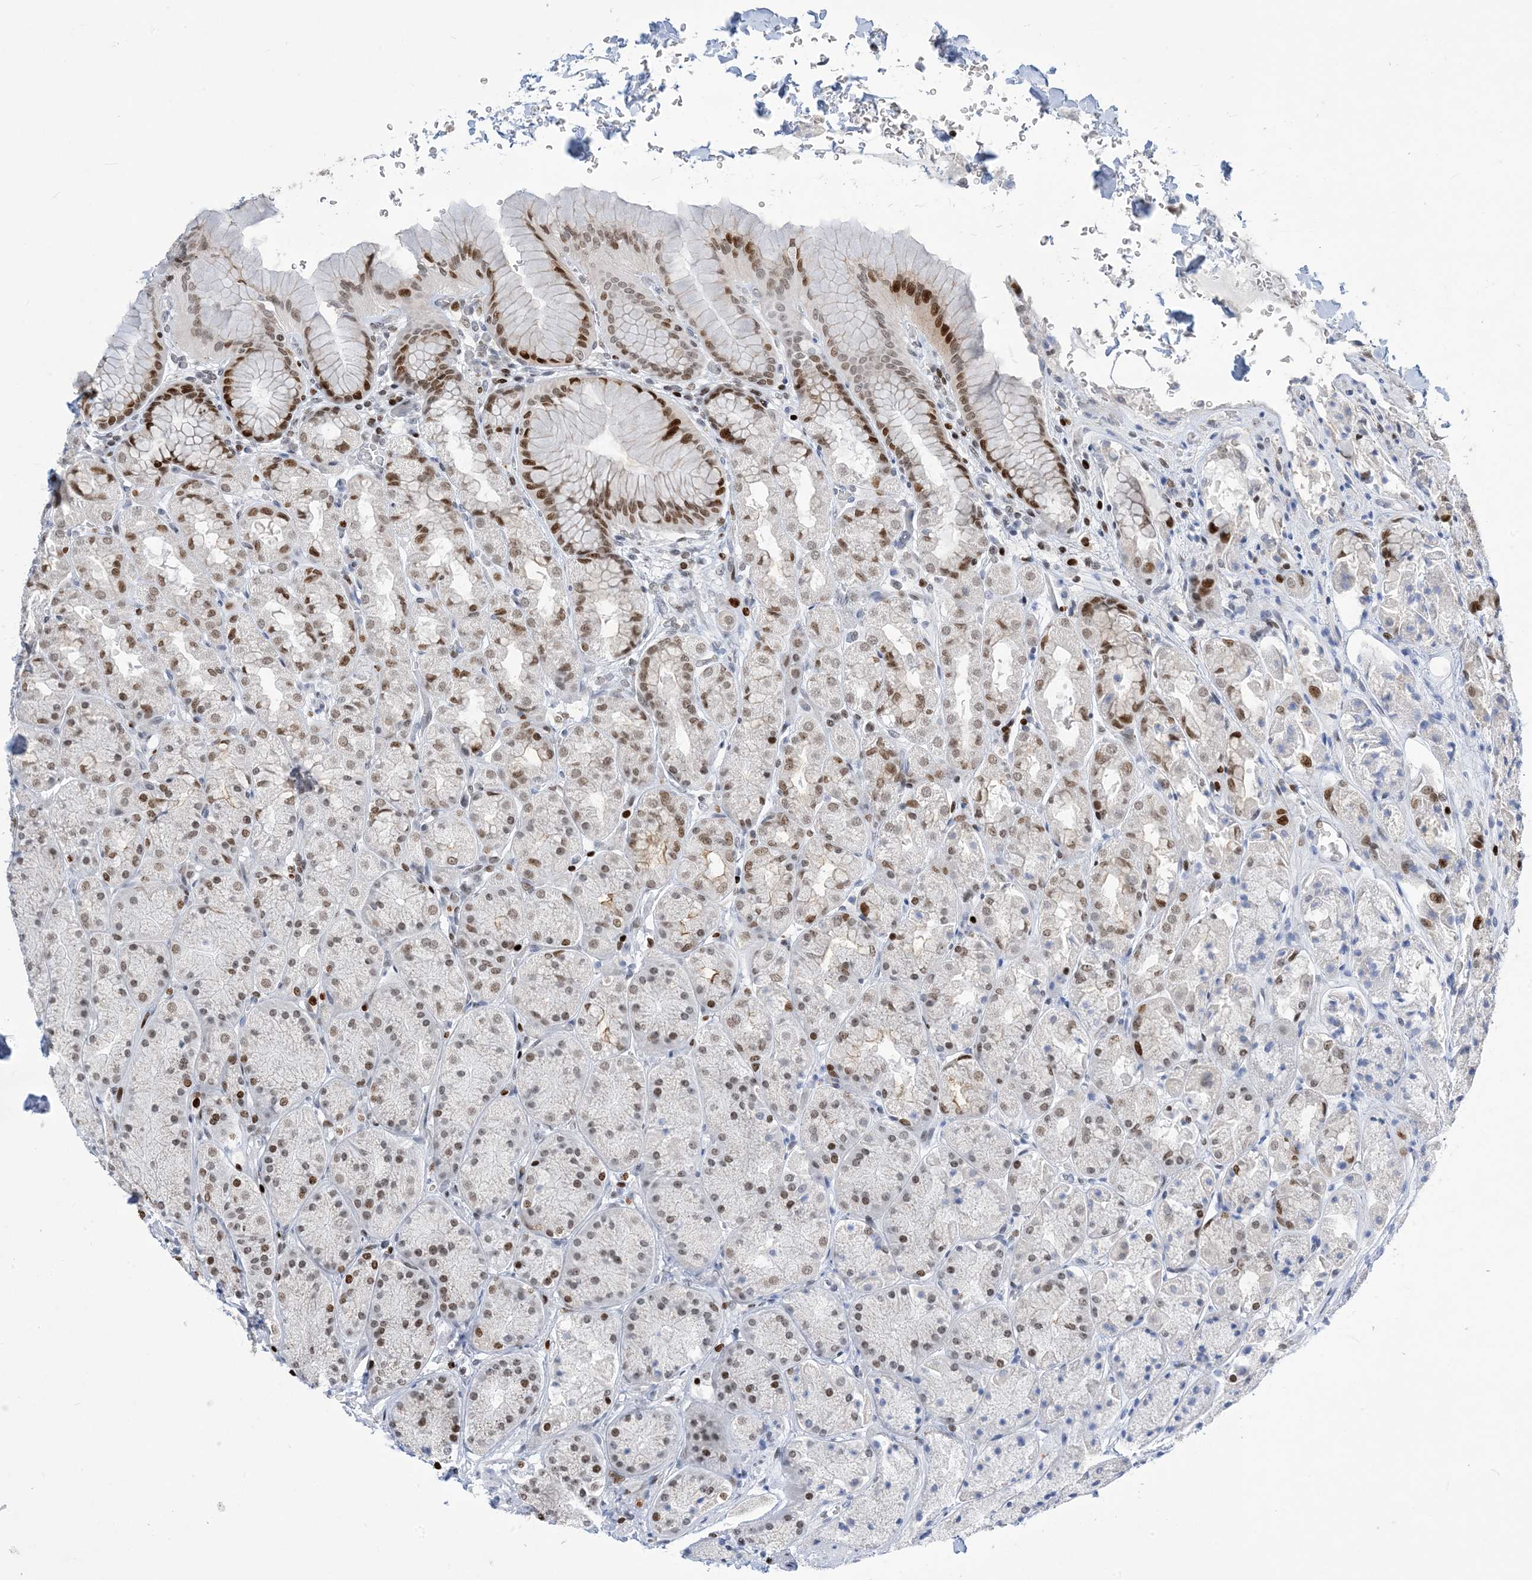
{"staining": {"intensity": "moderate", "quantity": ">75%", "location": "nuclear"}, "tissue": "stomach", "cell_type": "Glandular cells", "image_type": "normal", "snomed": [{"axis": "morphology", "description": "Normal tissue, NOS"}, {"axis": "topography", "description": "Stomach"}], "caption": "Immunohistochemistry histopathology image of benign stomach stained for a protein (brown), which shows medium levels of moderate nuclear expression in about >75% of glandular cells.", "gene": "SLC25A53", "patient": {"sex": "male", "age": 42}}